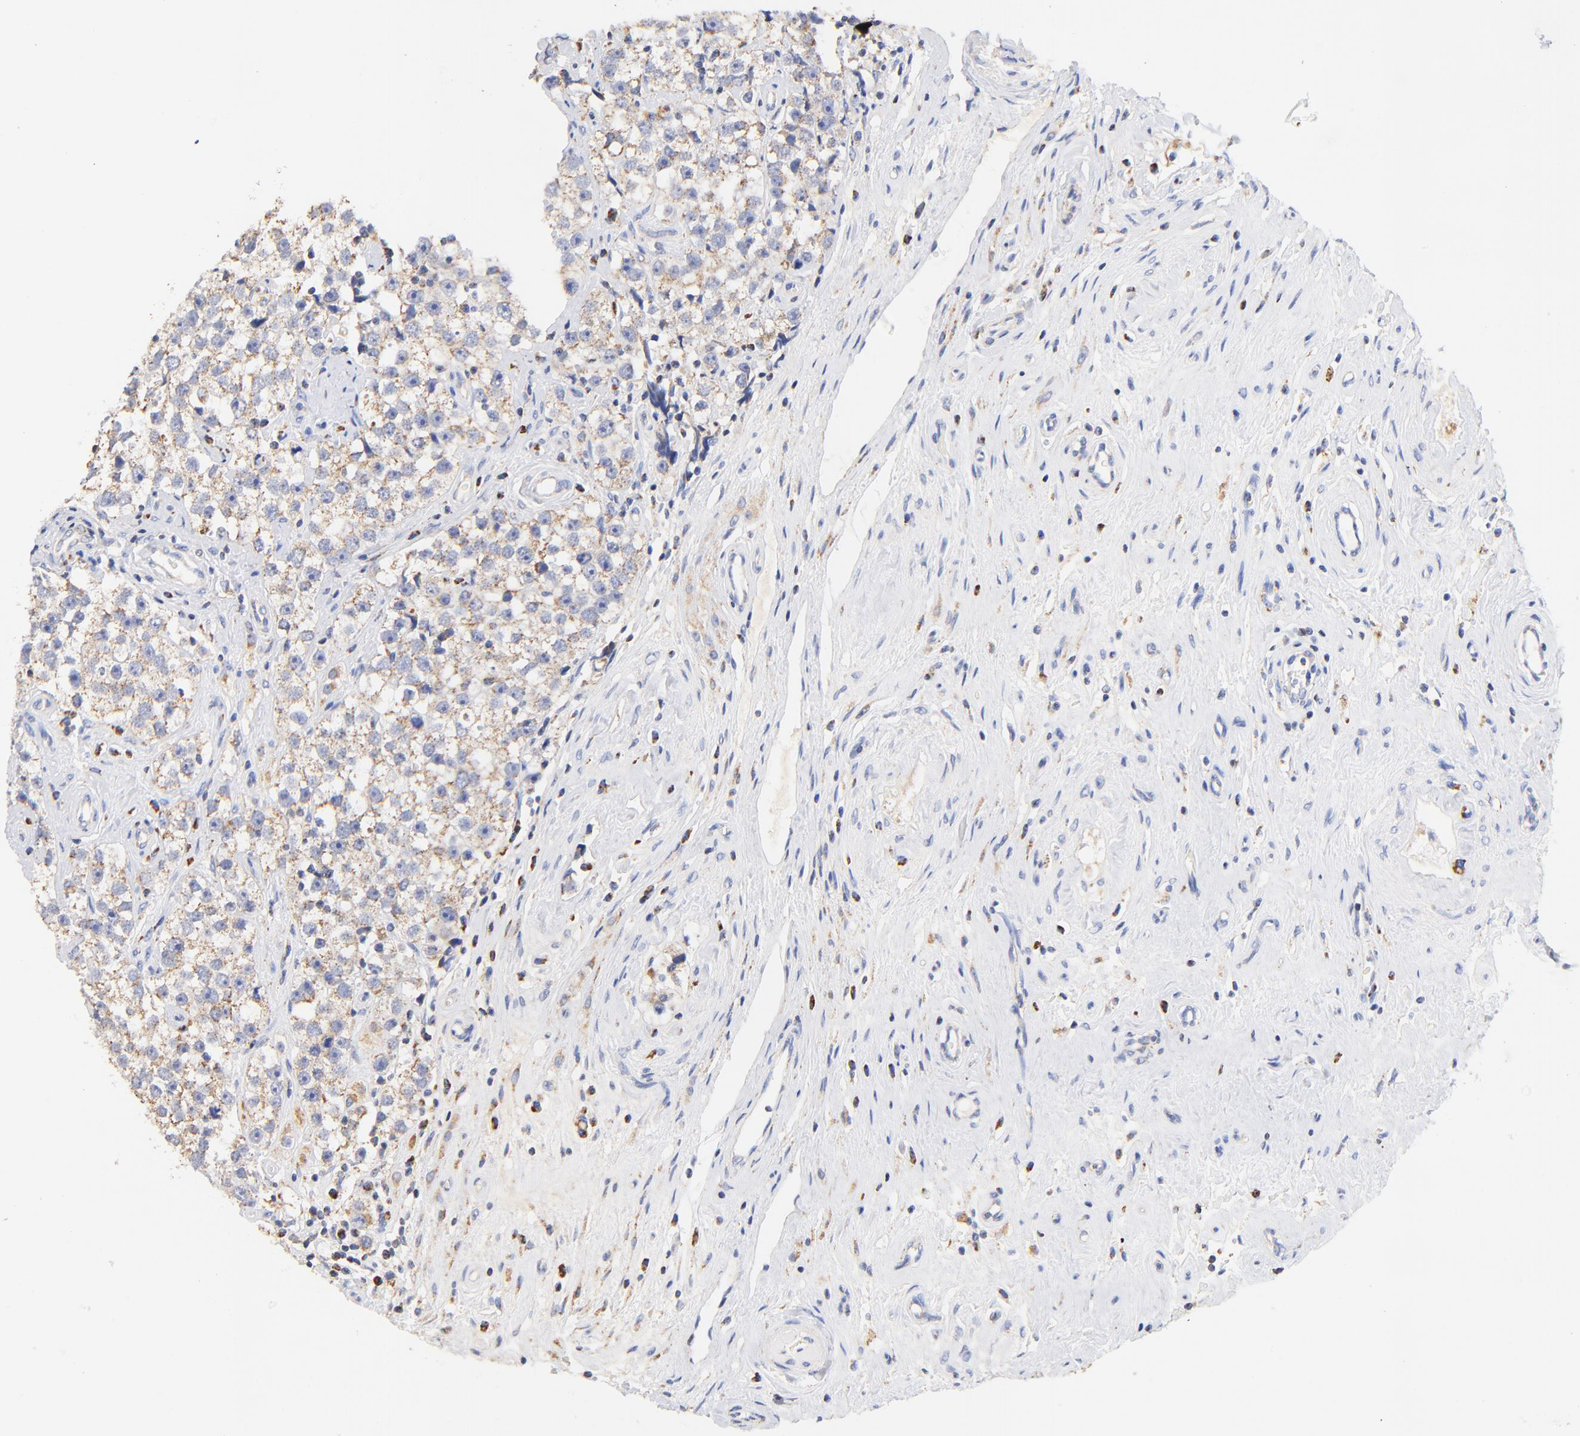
{"staining": {"intensity": "moderate", "quantity": "25%-75%", "location": "cytoplasmic/membranous"}, "tissue": "testis cancer", "cell_type": "Tumor cells", "image_type": "cancer", "snomed": [{"axis": "morphology", "description": "Seminoma, NOS"}, {"axis": "topography", "description": "Testis"}], "caption": "An immunohistochemistry (IHC) photomicrograph of neoplastic tissue is shown. Protein staining in brown labels moderate cytoplasmic/membranous positivity in seminoma (testis) within tumor cells.", "gene": "ATP5F1D", "patient": {"sex": "male", "age": 32}}